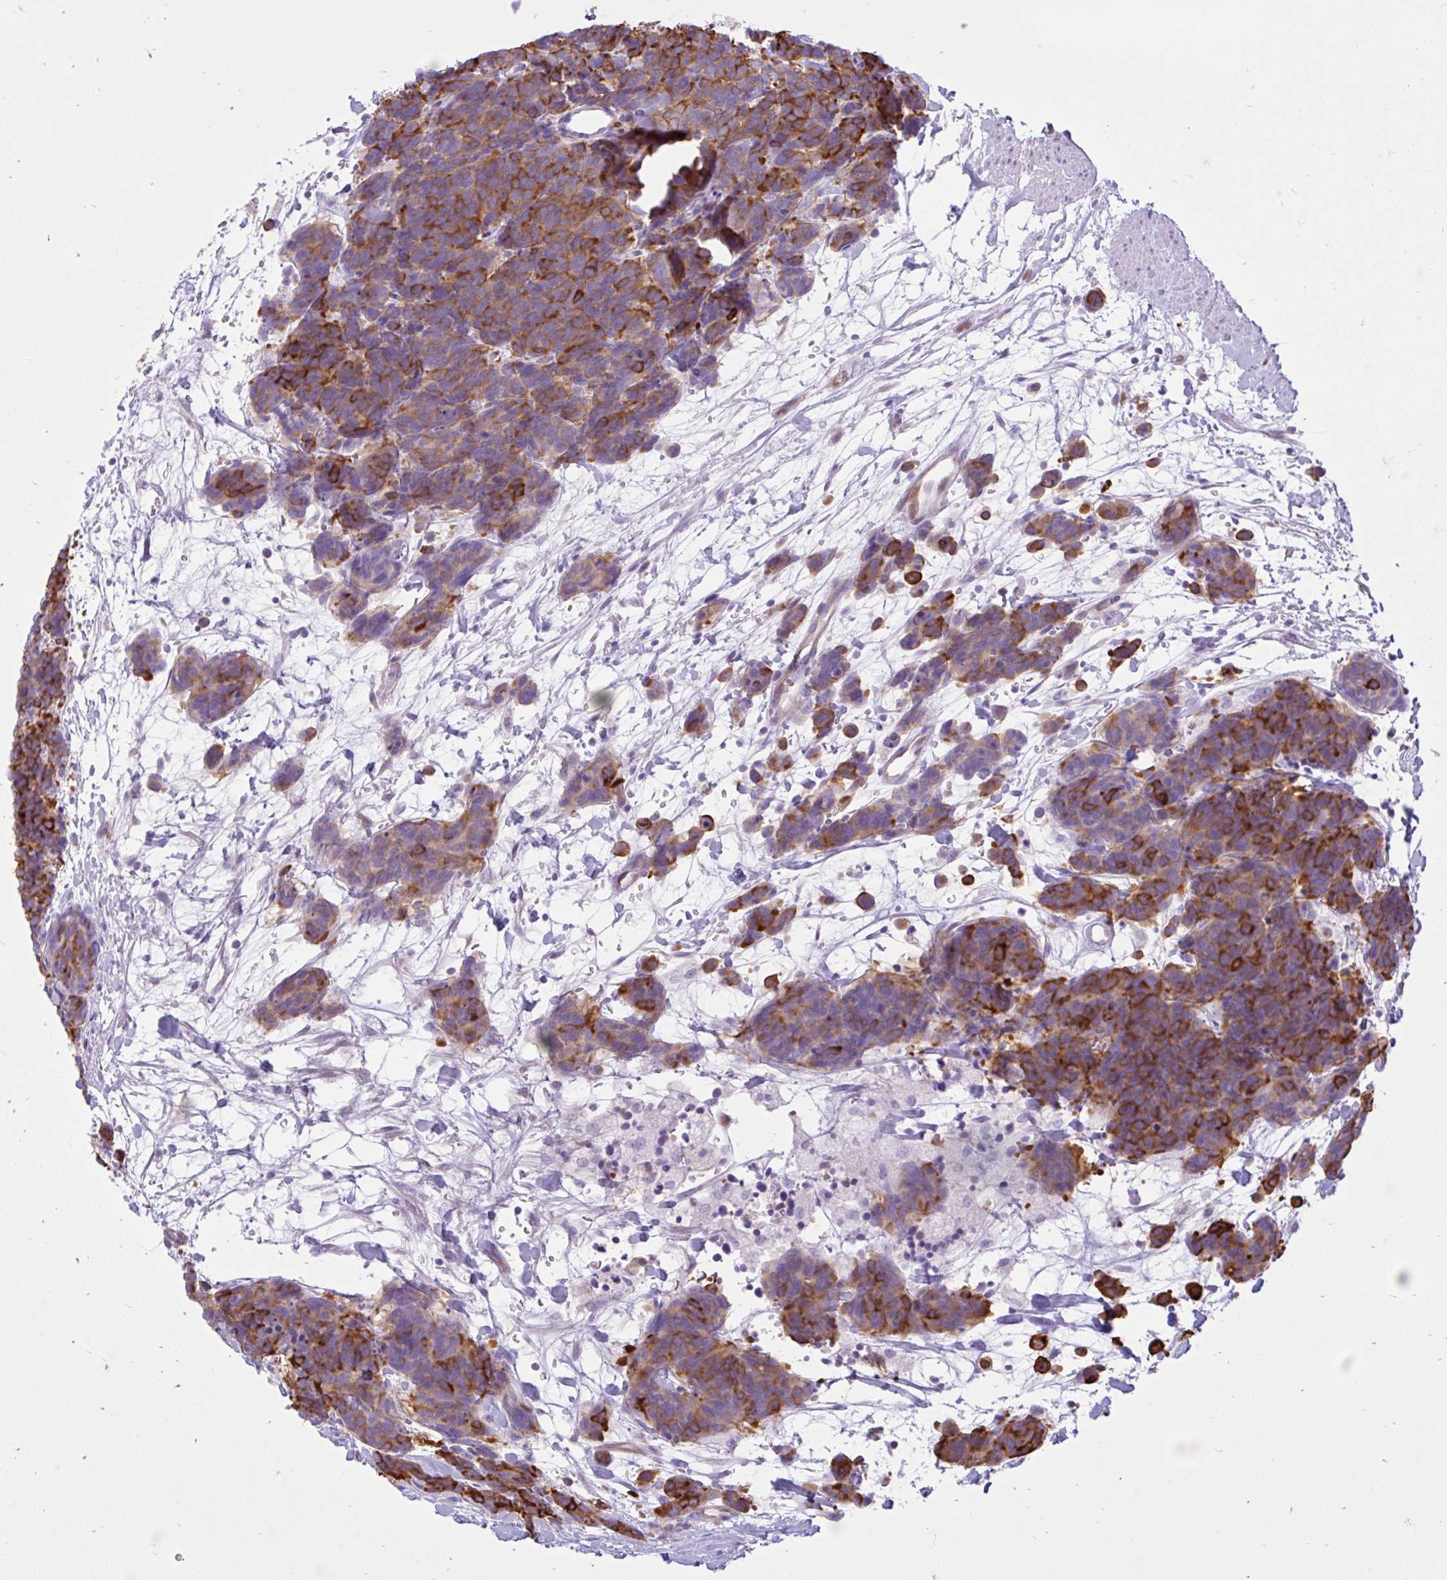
{"staining": {"intensity": "moderate", "quantity": ">75%", "location": "cytoplasmic/membranous"}, "tissue": "carcinoid", "cell_type": "Tumor cells", "image_type": "cancer", "snomed": [{"axis": "morphology", "description": "Carcinoma, NOS"}, {"axis": "morphology", "description": "Carcinoid, malignant, NOS"}, {"axis": "topography", "description": "Prostate"}], "caption": "Carcinoma was stained to show a protein in brown. There is medium levels of moderate cytoplasmic/membranous expression in about >75% of tumor cells. (DAB (3,3'-diaminobenzidine) = brown stain, brightfield microscopy at high magnification).", "gene": "EEF1A2", "patient": {"sex": "male", "age": 57}}